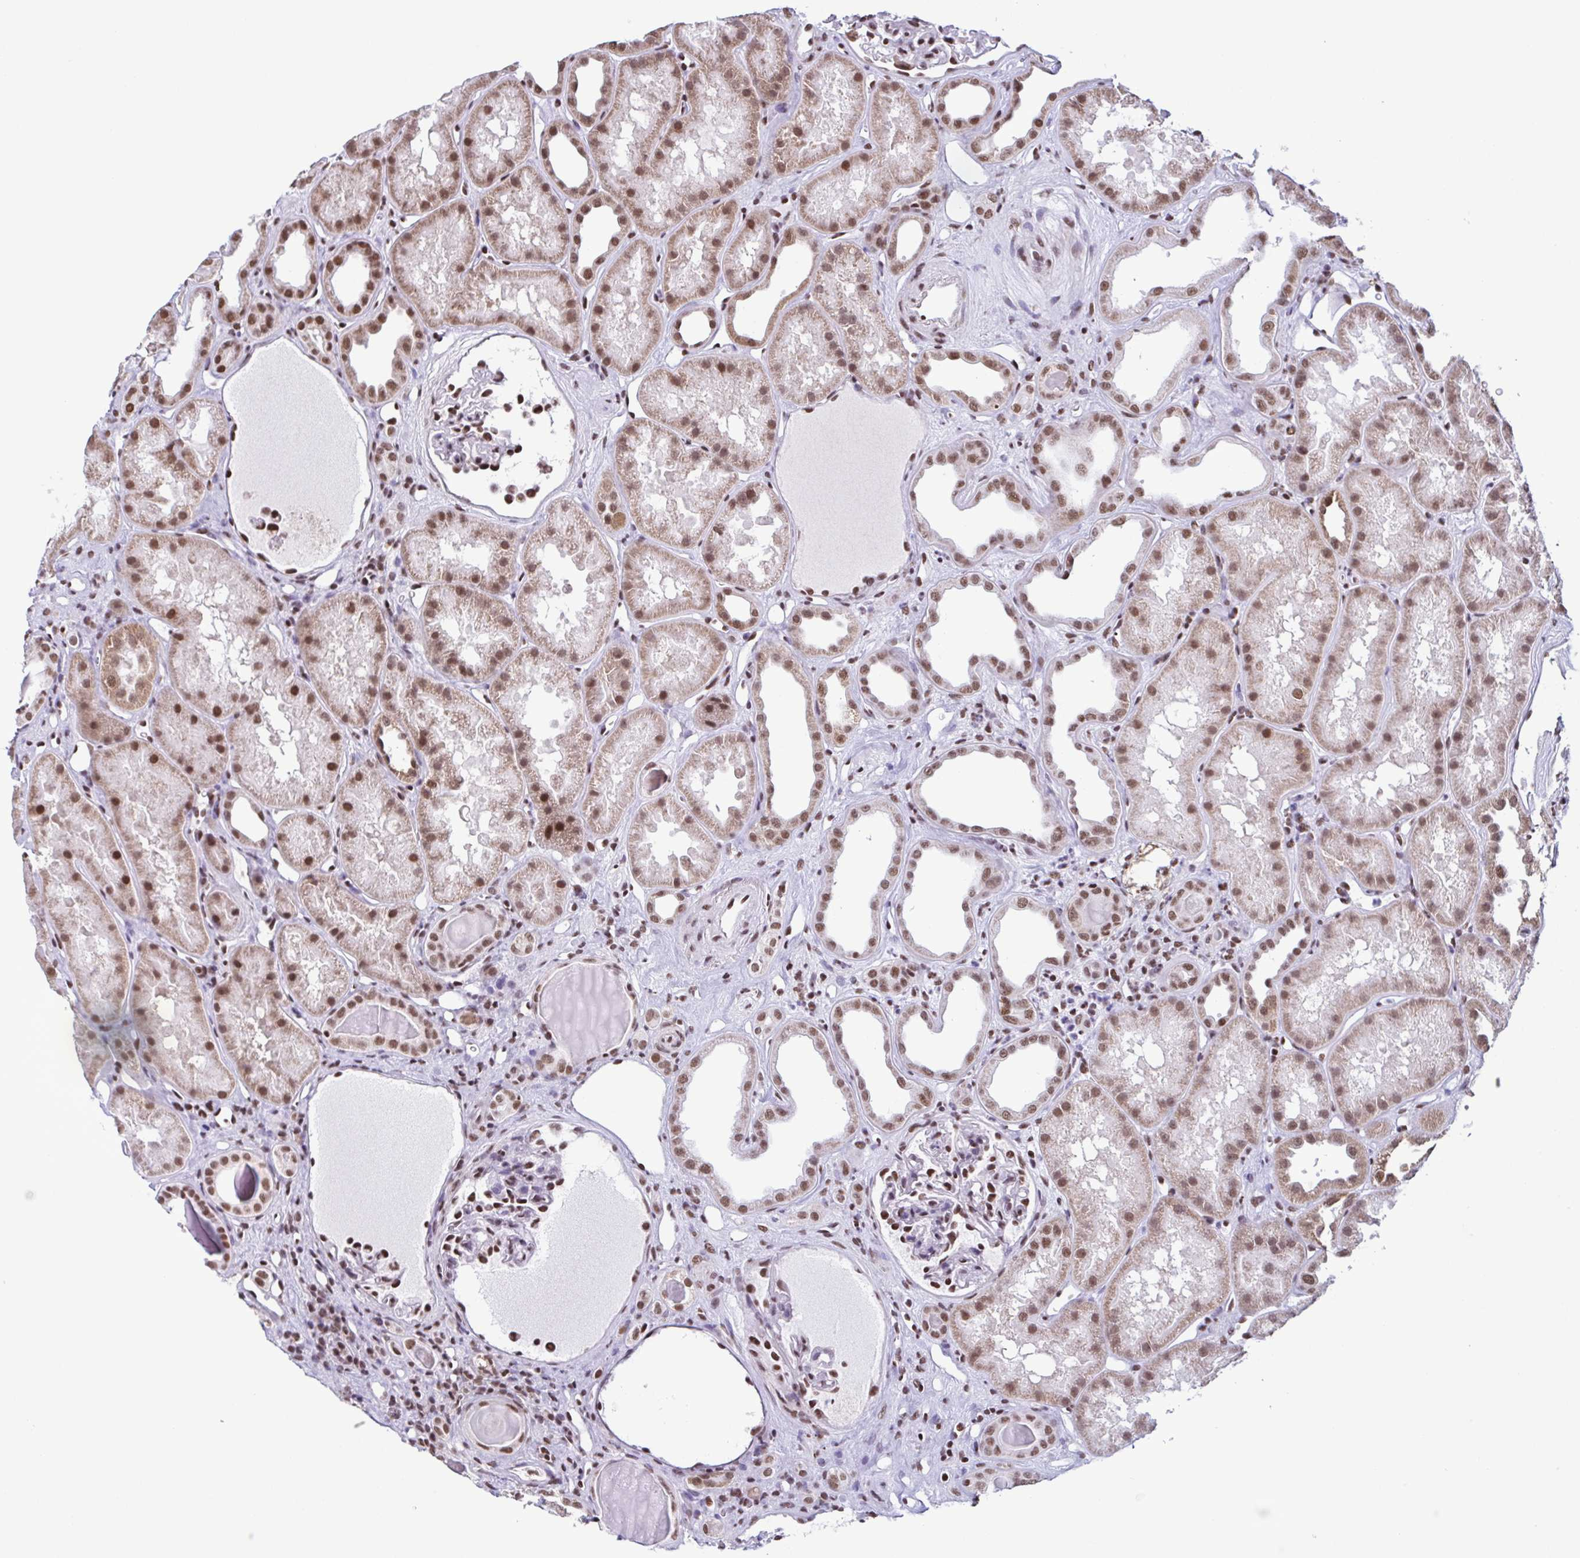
{"staining": {"intensity": "moderate", "quantity": ">75%", "location": "nuclear"}, "tissue": "kidney", "cell_type": "Cells in glomeruli", "image_type": "normal", "snomed": [{"axis": "morphology", "description": "Normal tissue, NOS"}, {"axis": "topography", "description": "Kidney"}], "caption": "DAB immunohistochemical staining of unremarkable kidney reveals moderate nuclear protein expression in about >75% of cells in glomeruli. (DAB (3,3'-diaminobenzidine) = brown stain, brightfield microscopy at high magnification).", "gene": "TIMM21", "patient": {"sex": "male", "age": 61}}